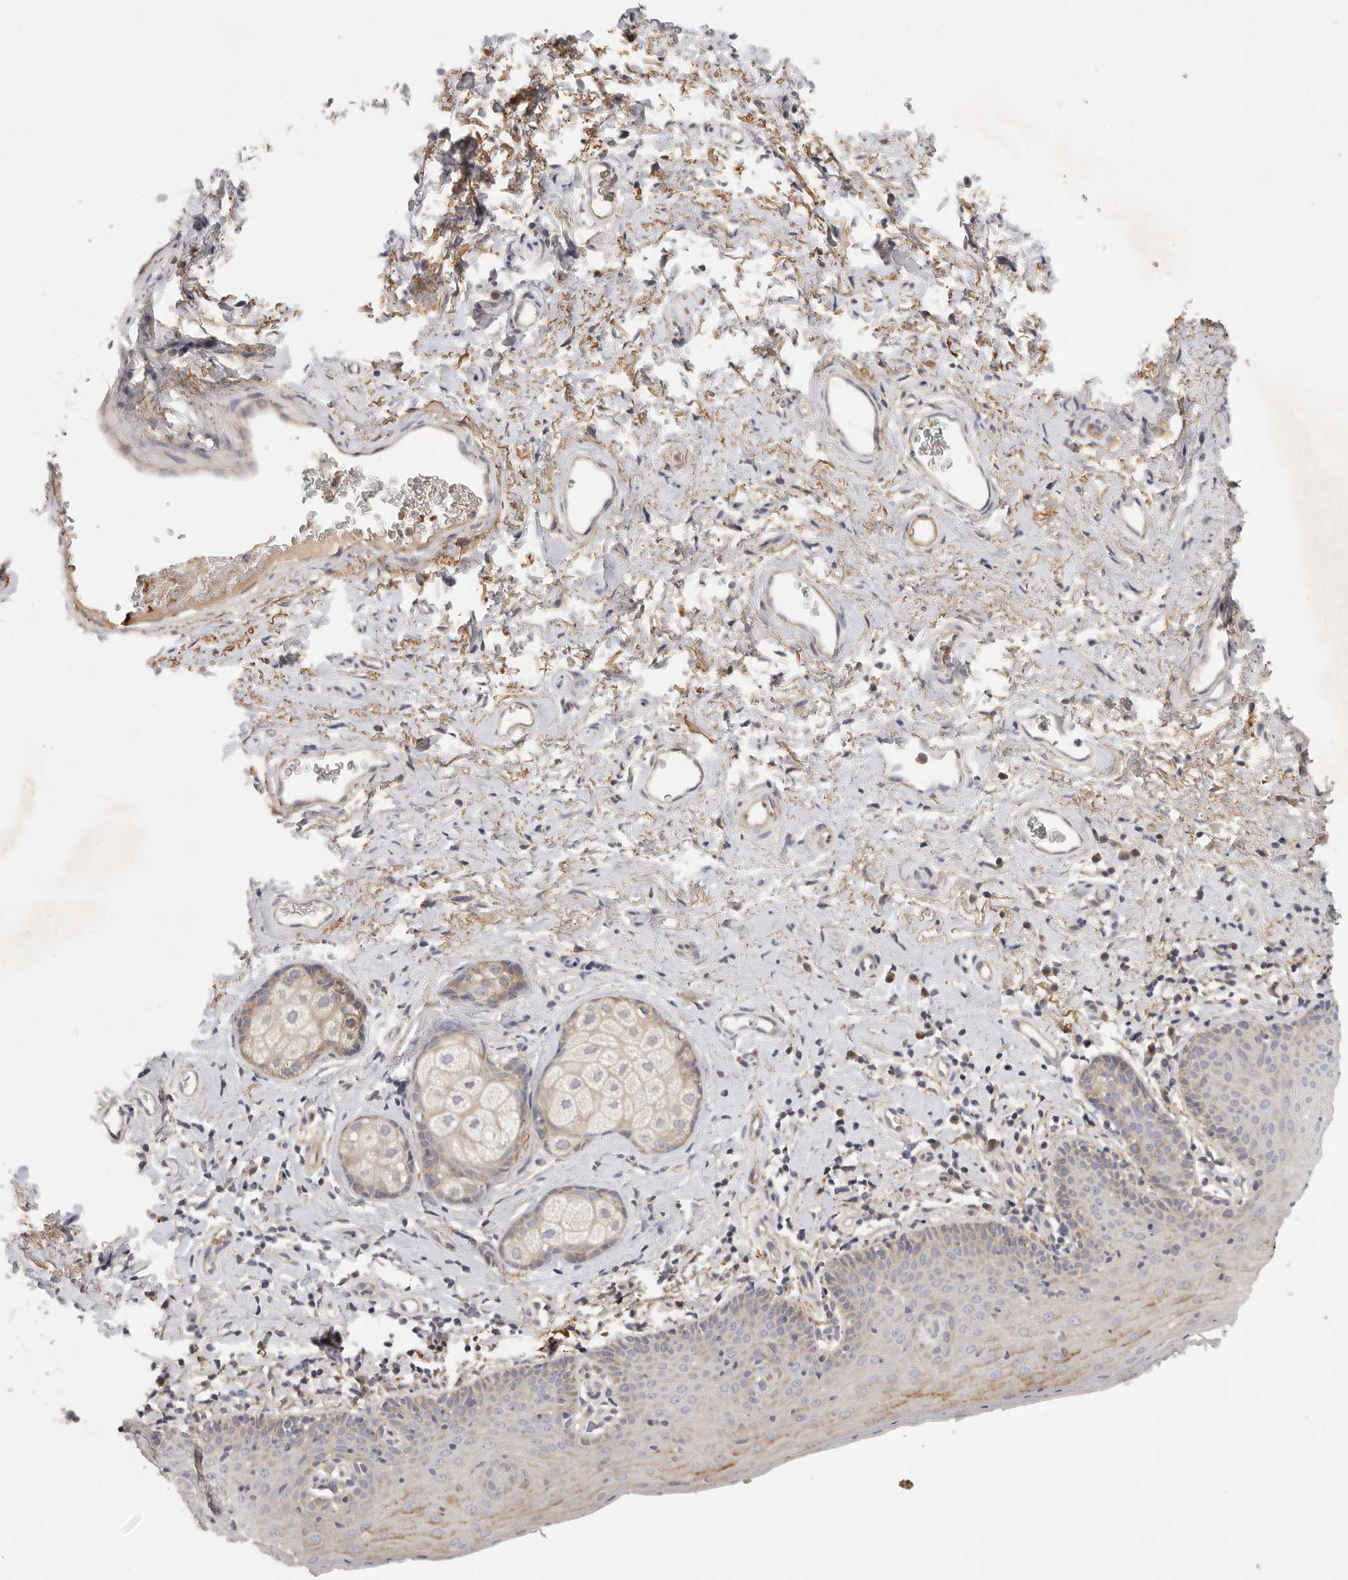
{"staining": {"intensity": "moderate", "quantity": "<25%", "location": "cytoplasmic/membranous"}, "tissue": "skin", "cell_type": "Epidermal cells", "image_type": "normal", "snomed": [{"axis": "morphology", "description": "Normal tissue, NOS"}, {"axis": "topography", "description": "Vulva"}], "caption": "A high-resolution image shows immunohistochemistry (IHC) staining of normal skin, which reveals moderate cytoplasmic/membranous positivity in approximately <25% of epidermal cells. Nuclei are stained in blue.", "gene": "CFAP298", "patient": {"sex": "female", "age": 66}}